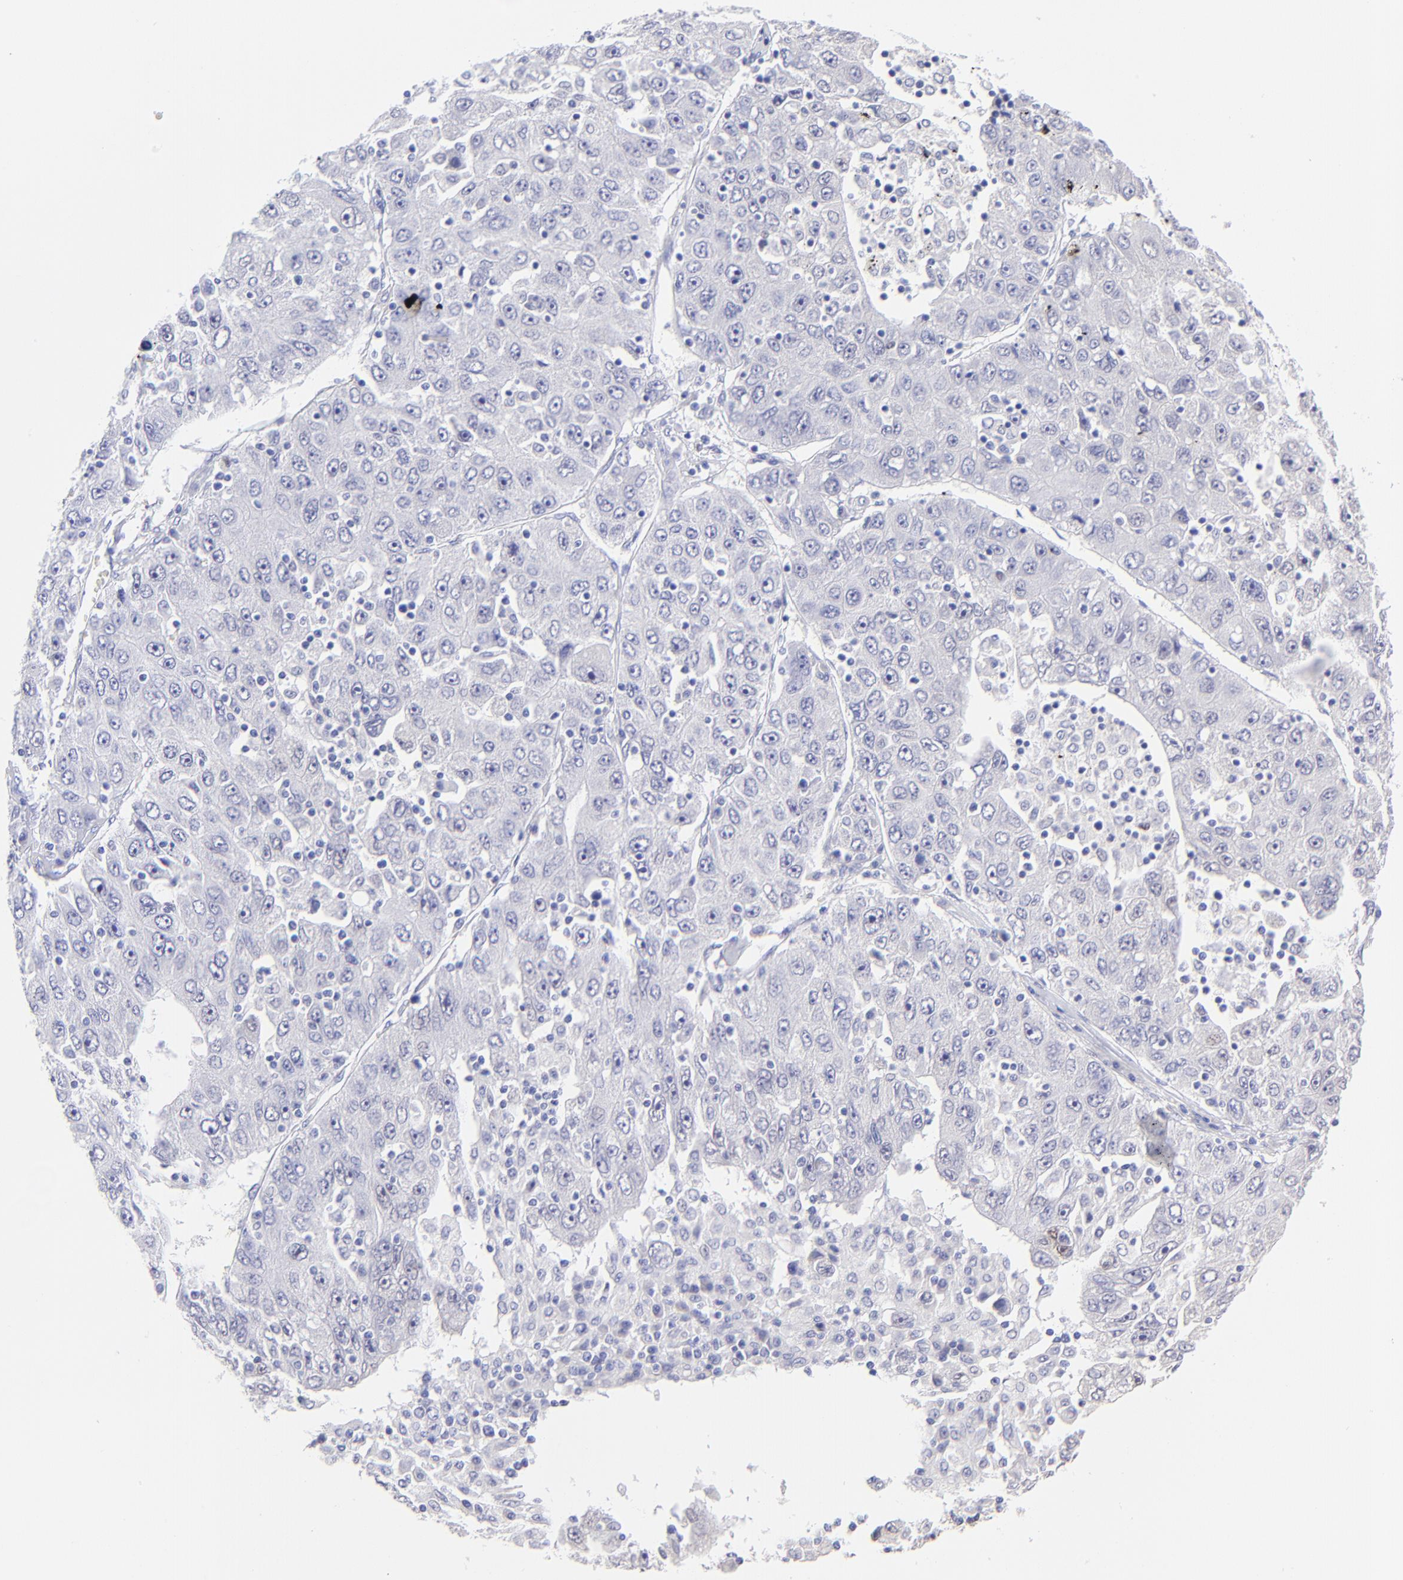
{"staining": {"intensity": "negative", "quantity": "none", "location": "none"}, "tissue": "liver cancer", "cell_type": "Tumor cells", "image_type": "cancer", "snomed": [{"axis": "morphology", "description": "Carcinoma, Hepatocellular, NOS"}, {"axis": "topography", "description": "Liver"}], "caption": "Histopathology image shows no protein positivity in tumor cells of hepatocellular carcinoma (liver) tissue.", "gene": "KLF4", "patient": {"sex": "male", "age": 49}}